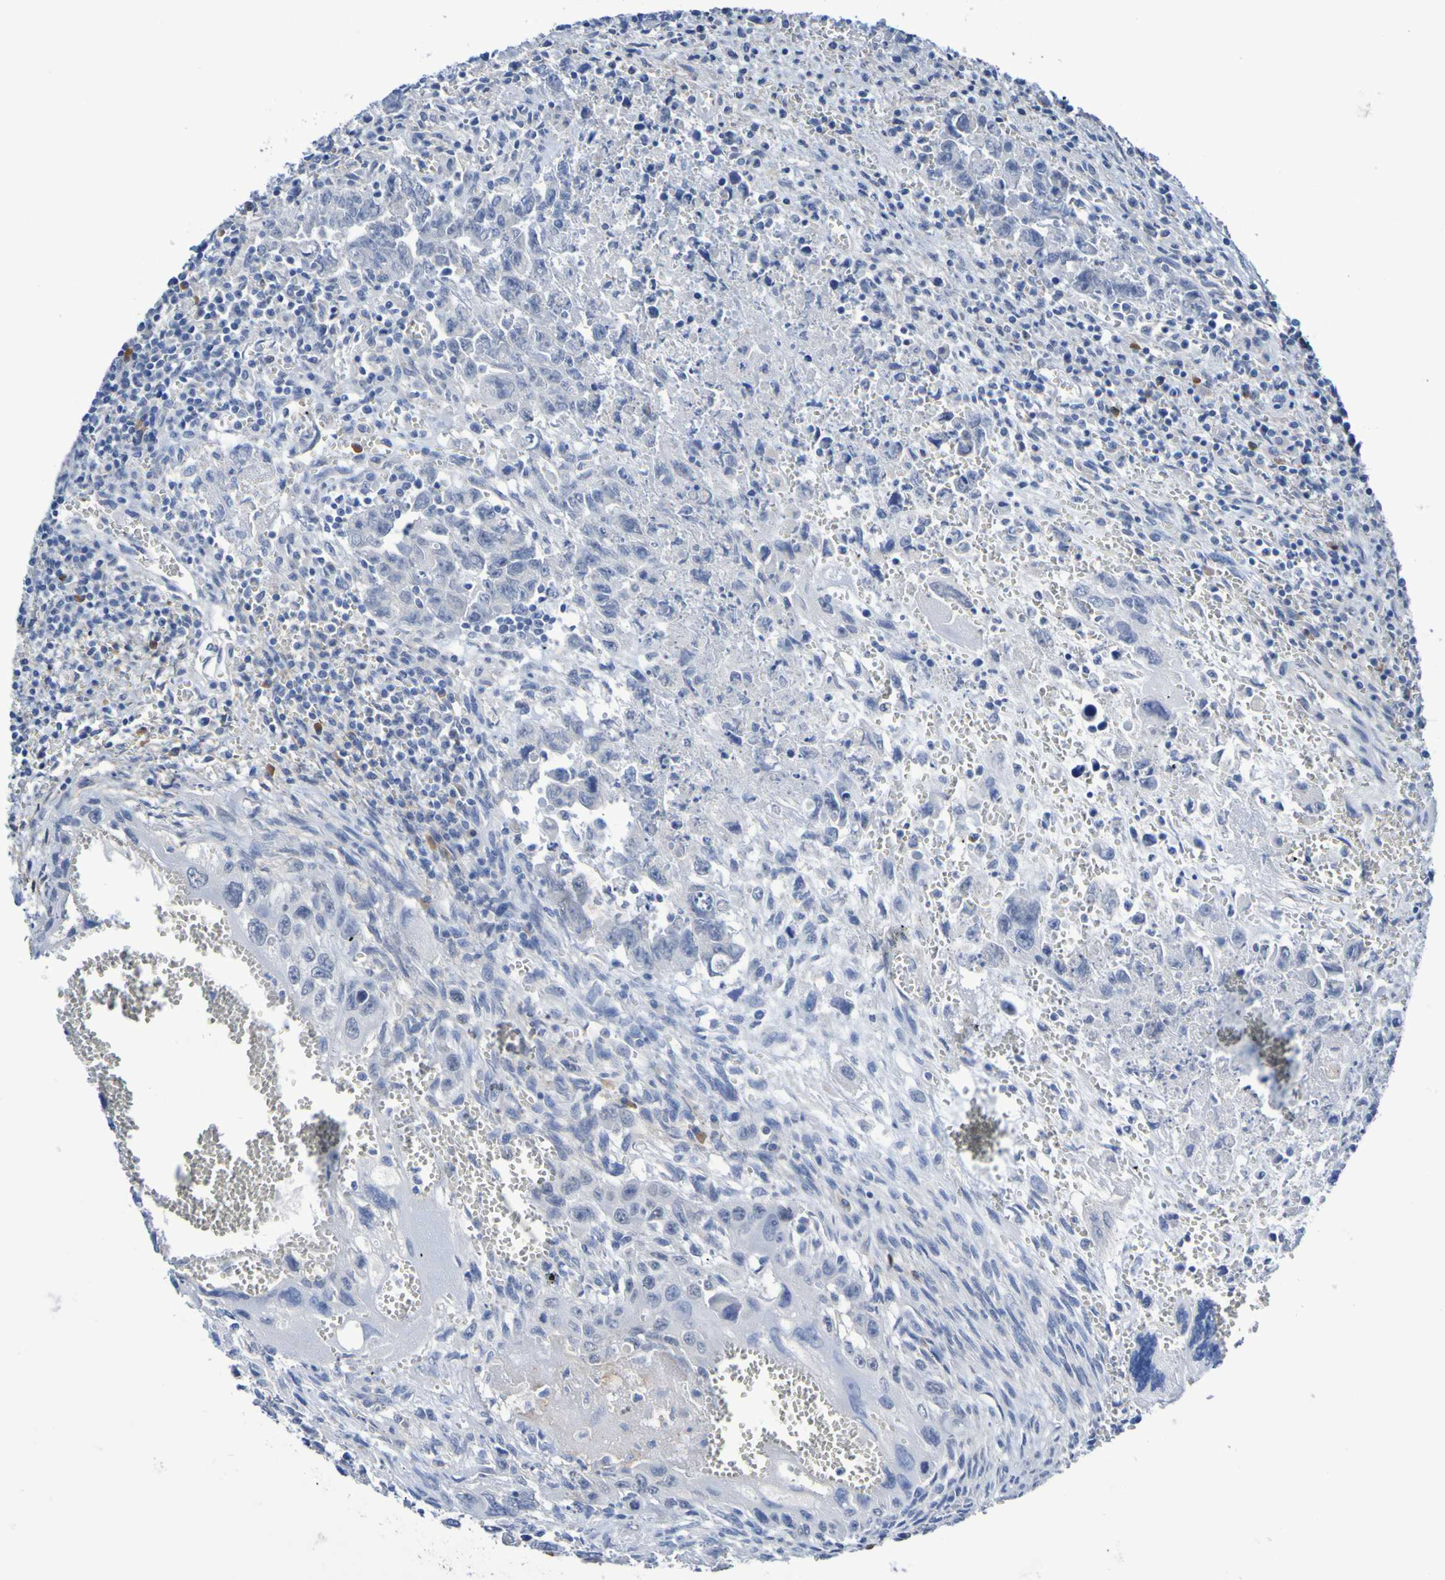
{"staining": {"intensity": "negative", "quantity": "none", "location": "none"}, "tissue": "testis cancer", "cell_type": "Tumor cells", "image_type": "cancer", "snomed": [{"axis": "morphology", "description": "Carcinoma, Embryonal, NOS"}, {"axis": "topography", "description": "Testis"}], "caption": "Histopathology image shows no significant protein expression in tumor cells of testis embryonal carcinoma.", "gene": "SGCB", "patient": {"sex": "male", "age": 28}}